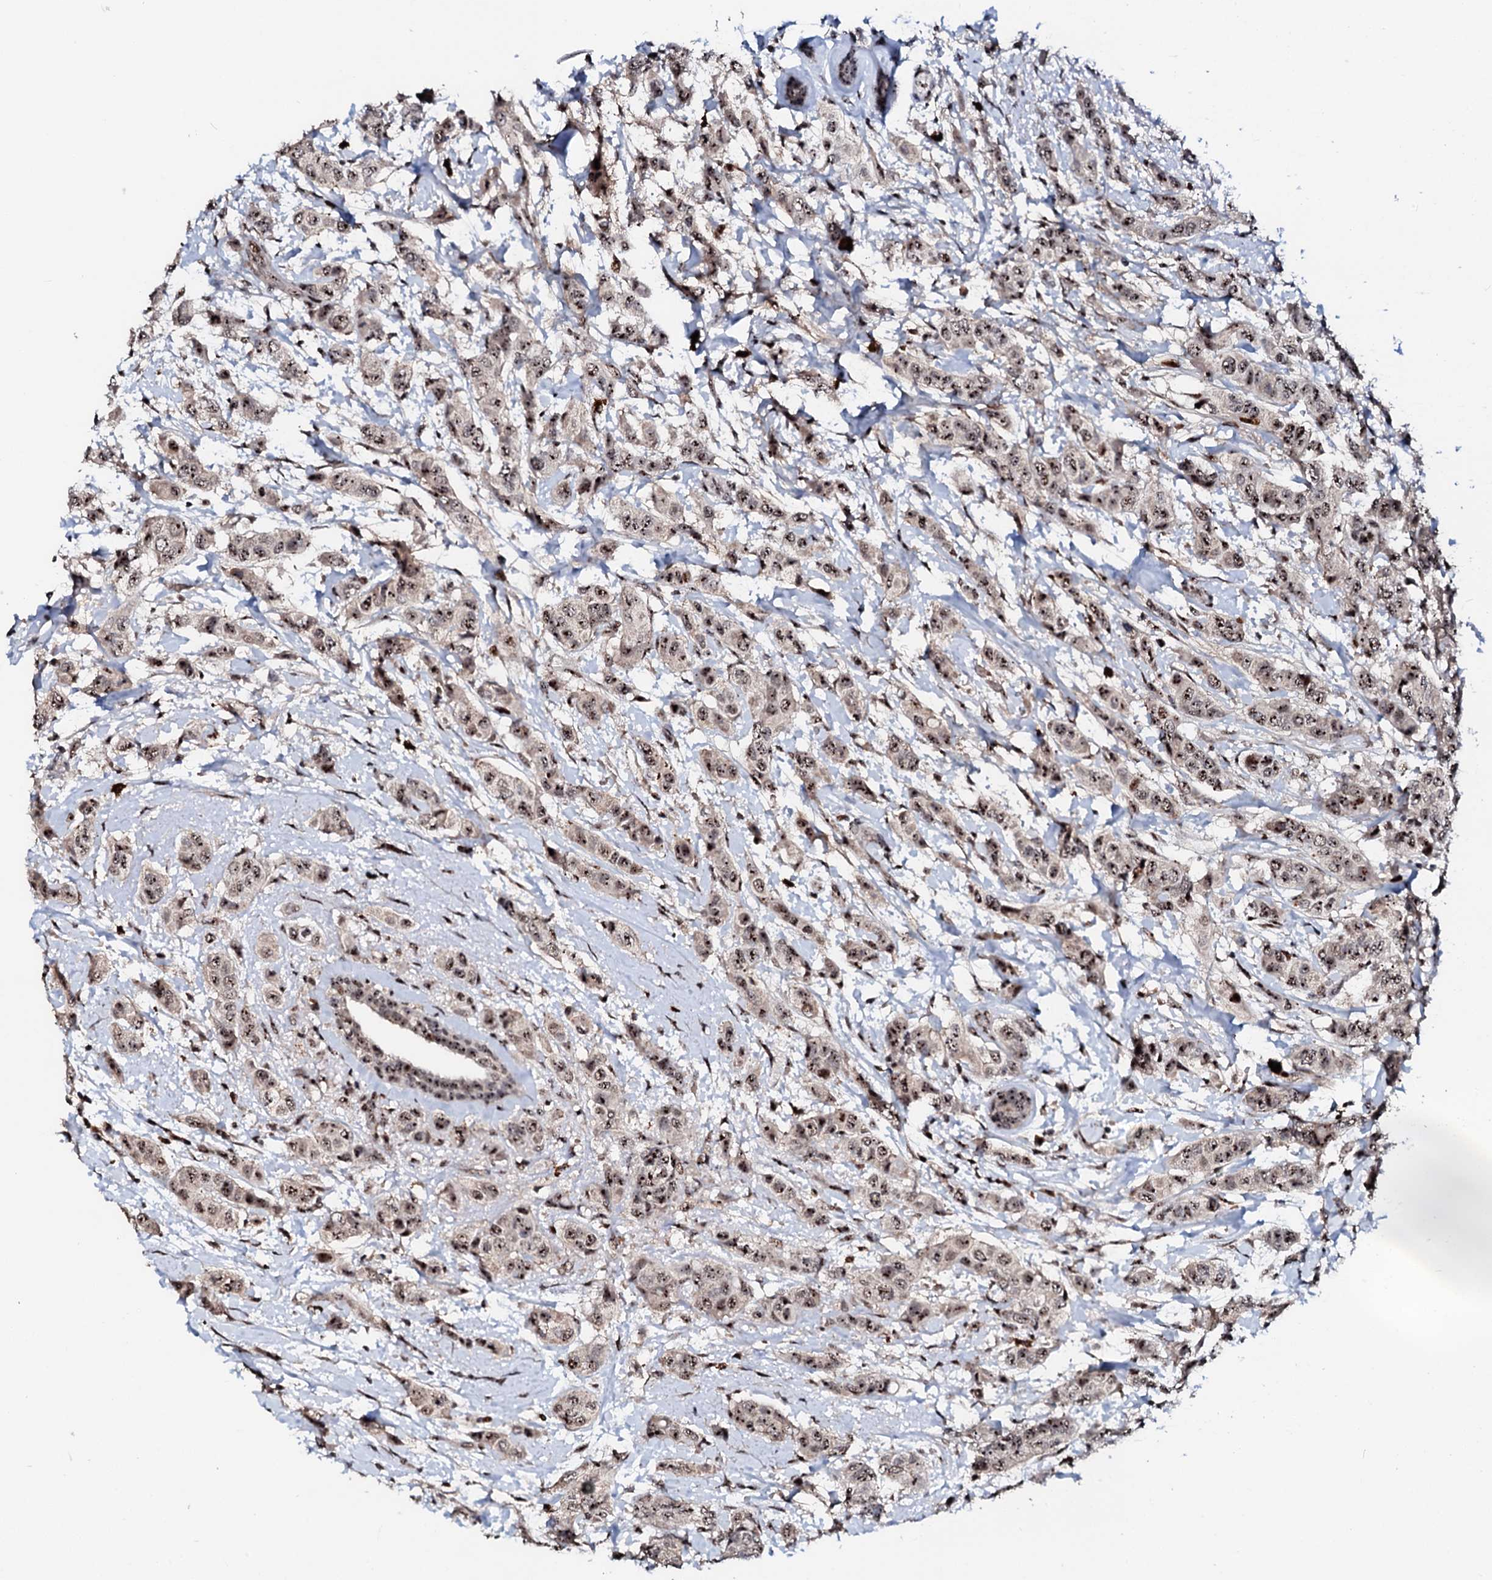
{"staining": {"intensity": "moderate", "quantity": ">75%", "location": "nuclear"}, "tissue": "breast cancer", "cell_type": "Tumor cells", "image_type": "cancer", "snomed": [{"axis": "morphology", "description": "Lobular carcinoma"}, {"axis": "topography", "description": "Breast"}], "caption": "A high-resolution histopathology image shows IHC staining of lobular carcinoma (breast), which demonstrates moderate nuclear expression in approximately >75% of tumor cells. Using DAB (brown) and hematoxylin (blue) stains, captured at high magnification using brightfield microscopy.", "gene": "NEUROG3", "patient": {"sex": "female", "age": 51}}